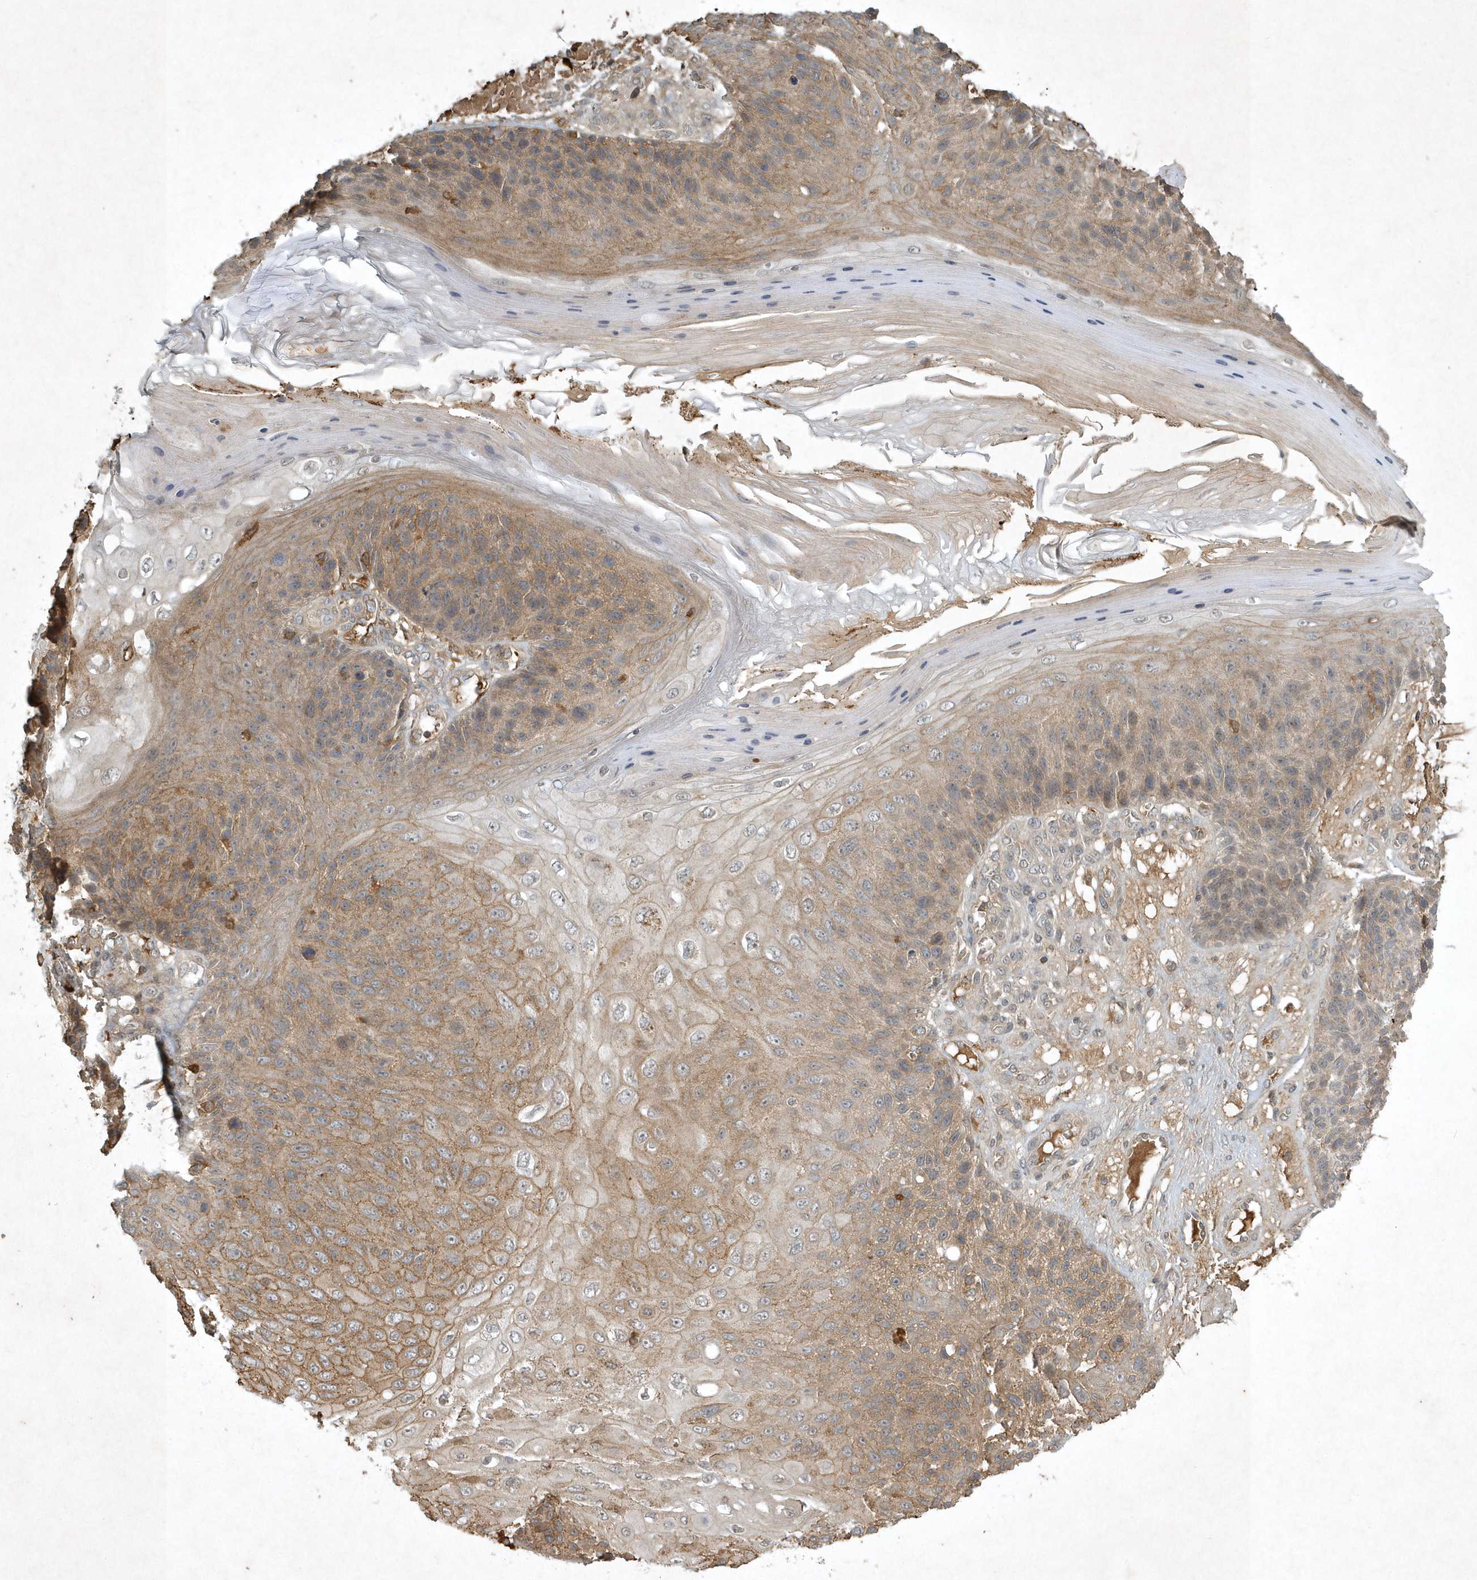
{"staining": {"intensity": "moderate", "quantity": "25%-75%", "location": "cytoplasmic/membranous"}, "tissue": "skin cancer", "cell_type": "Tumor cells", "image_type": "cancer", "snomed": [{"axis": "morphology", "description": "Squamous cell carcinoma, NOS"}, {"axis": "topography", "description": "Skin"}], "caption": "Protein staining by immunohistochemistry reveals moderate cytoplasmic/membranous positivity in approximately 25%-75% of tumor cells in skin squamous cell carcinoma.", "gene": "TNFAIP6", "patient": {"sex": "female", "age": 88}}